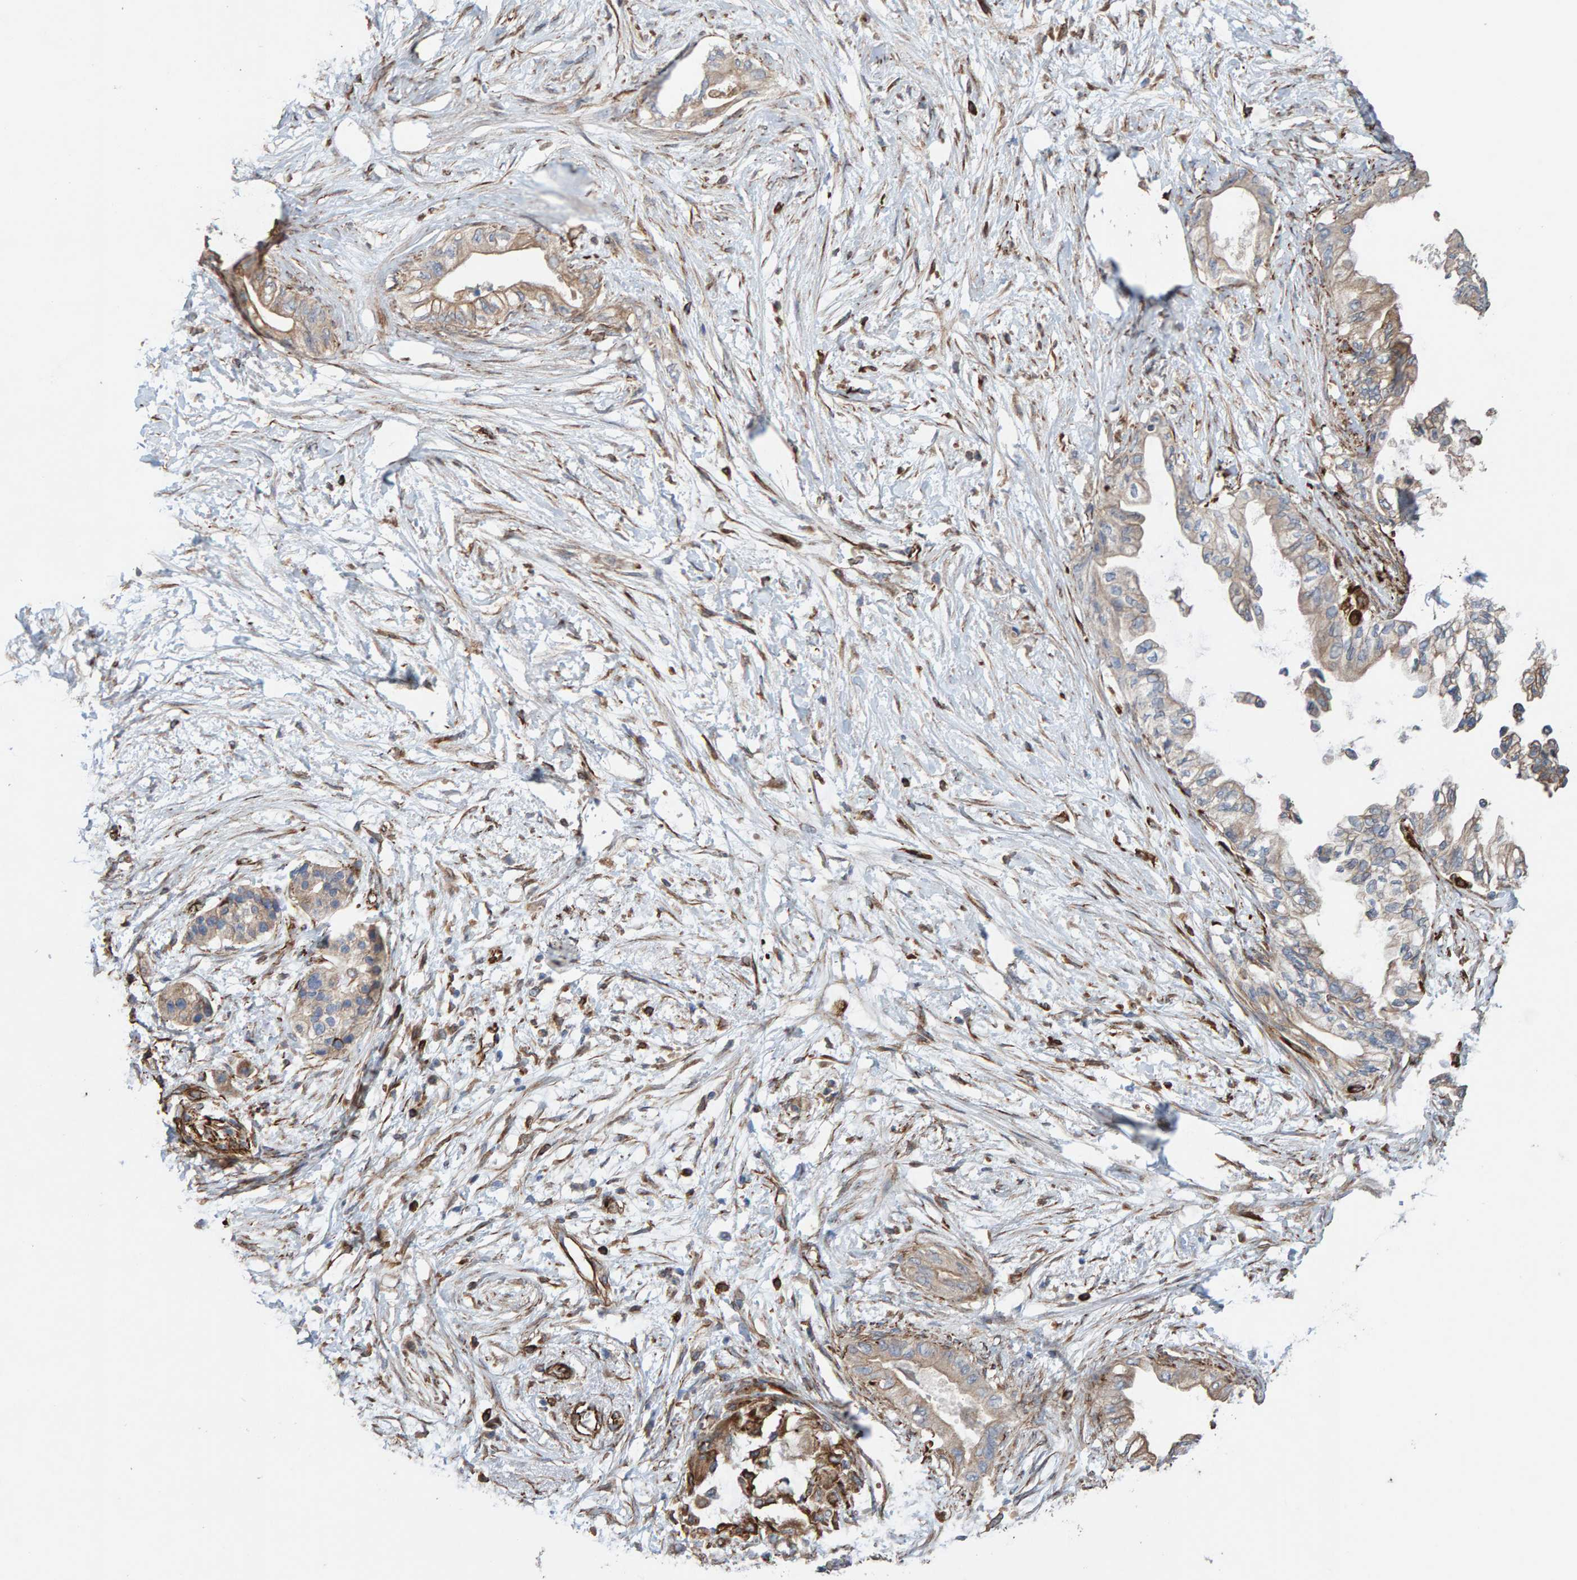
{"staining": {"intensity": "weak", "quantity": "25%-75%", "location": "cytoplasmic/membranous"}, "tissue": "pancreatic cancer", "cell_type": "Tumor cells", "image_type": "cancer", "snomed": [{"axis": "morphology", "description": "Normal tissue, NOS"}, {"axis": "morphology", "description": "Adenocarcinoma, NOS"}, {"axis": "topography", "description": "Pancreas"}, {"axis": "topography", "description": "Duodenum"}], "caption": "High-magnification brightfield microscopy of pancreatic cancer (adenocarcinoma) stained with DAB (brown) and counterstained with hematoxylin (blue). tumor cells exhibit weak cytoplasmic/membranous staining is identified in approximately25%-75% of cells. (IHC, brightfield microscopy, high magnification).", "gene": "ZNF347", "patient": {"sex": "female", "age": 60}}